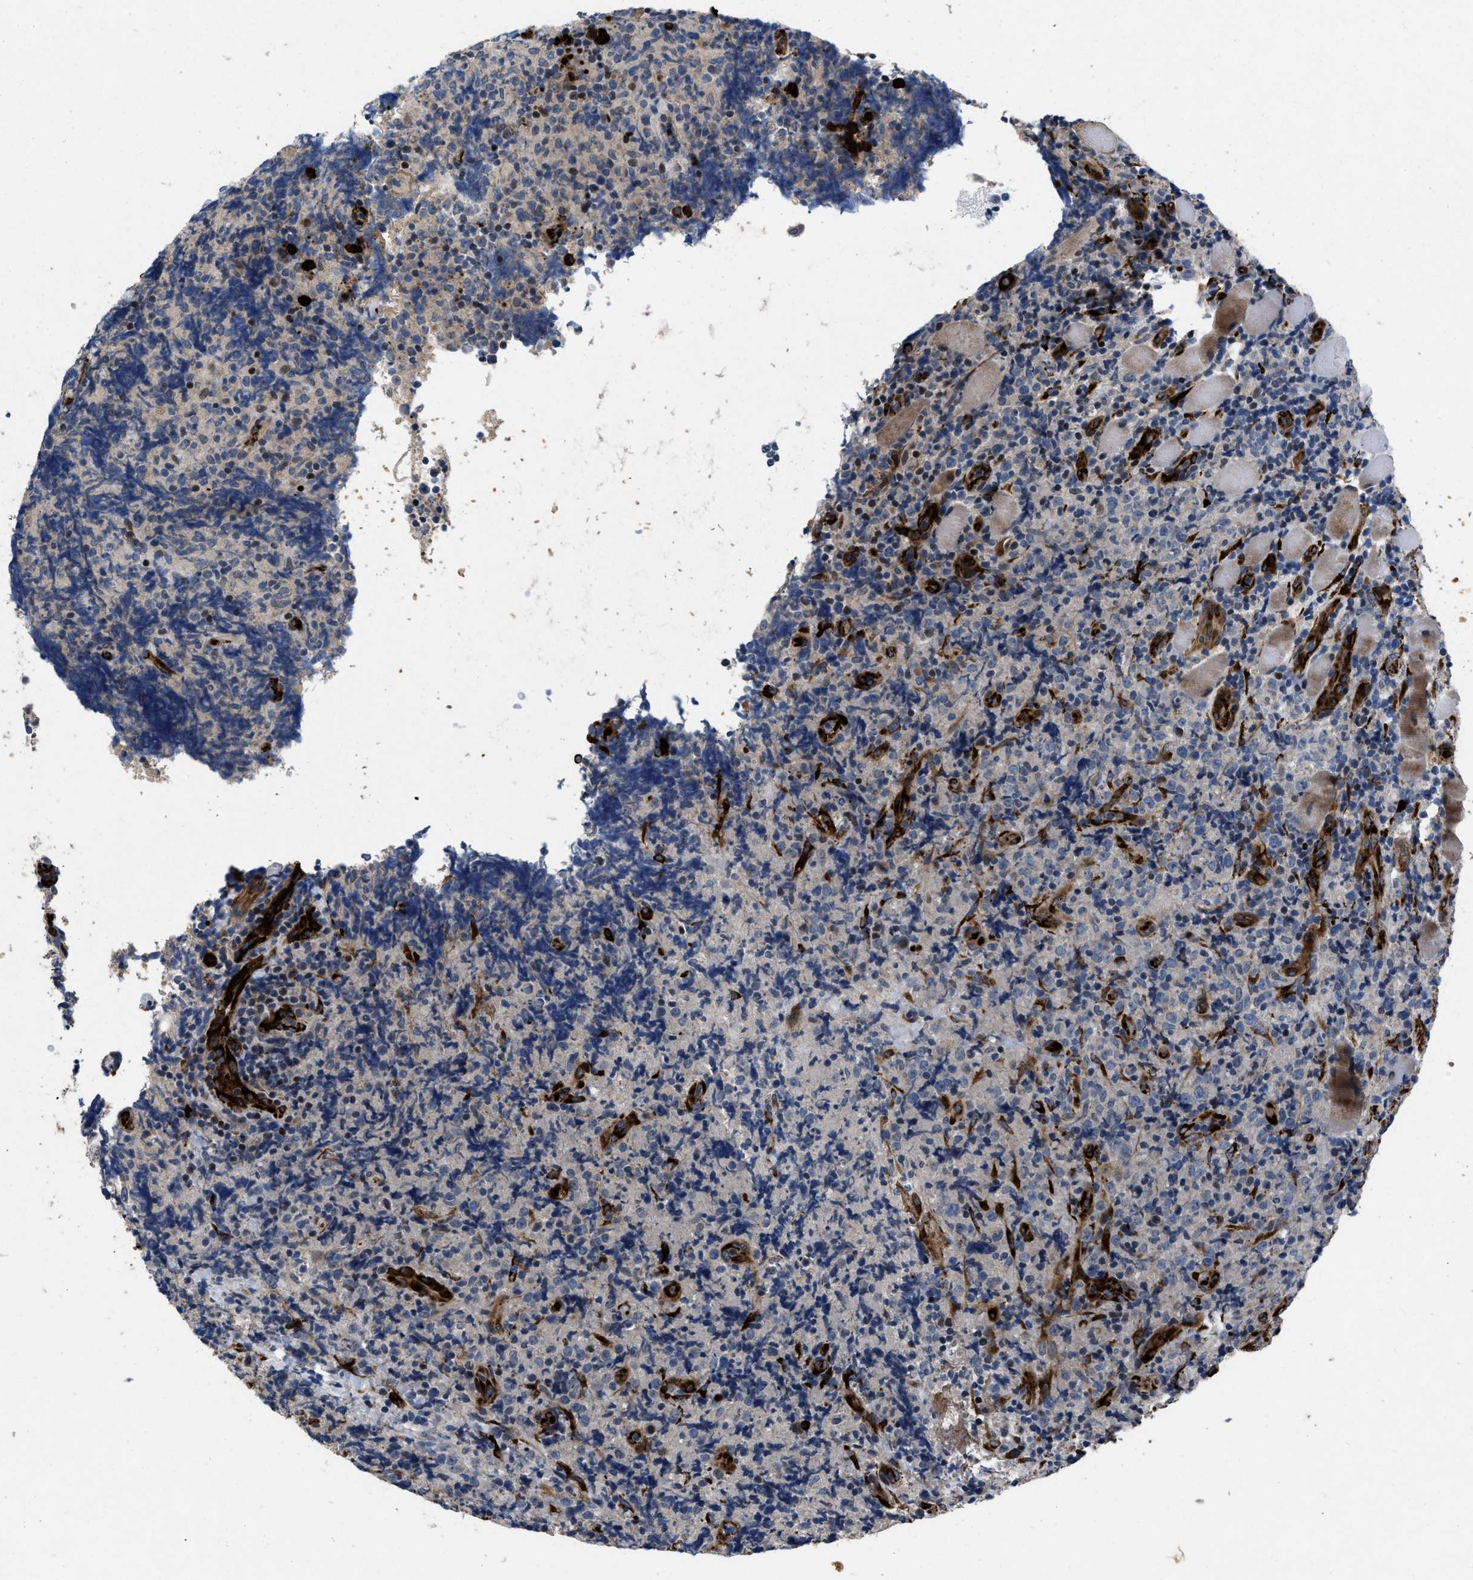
{"staining": {"intensity": "negative", "quantity": "none", "location": "none"}, "tissue": "lymphoma", "cell_type": "Tumor cells", "image_type": "cancer", "snomed": [{"axis": "morphology", "description": "Malignant lymphoma, non-Hodgkin's type, High grade"}, {"axis": "topography", "description": "Tonsil"}], "caption": "An immunohistochemistry micrograph of high-grade malignant lymphoma, non-Hodgkin's type is shown. There is no staining in tumor cells of high-grade malignant lymphoma, non-Hodgkin's type.", "gene": "HSPA12B", "patient": {"sex": "female", "age": 36}}